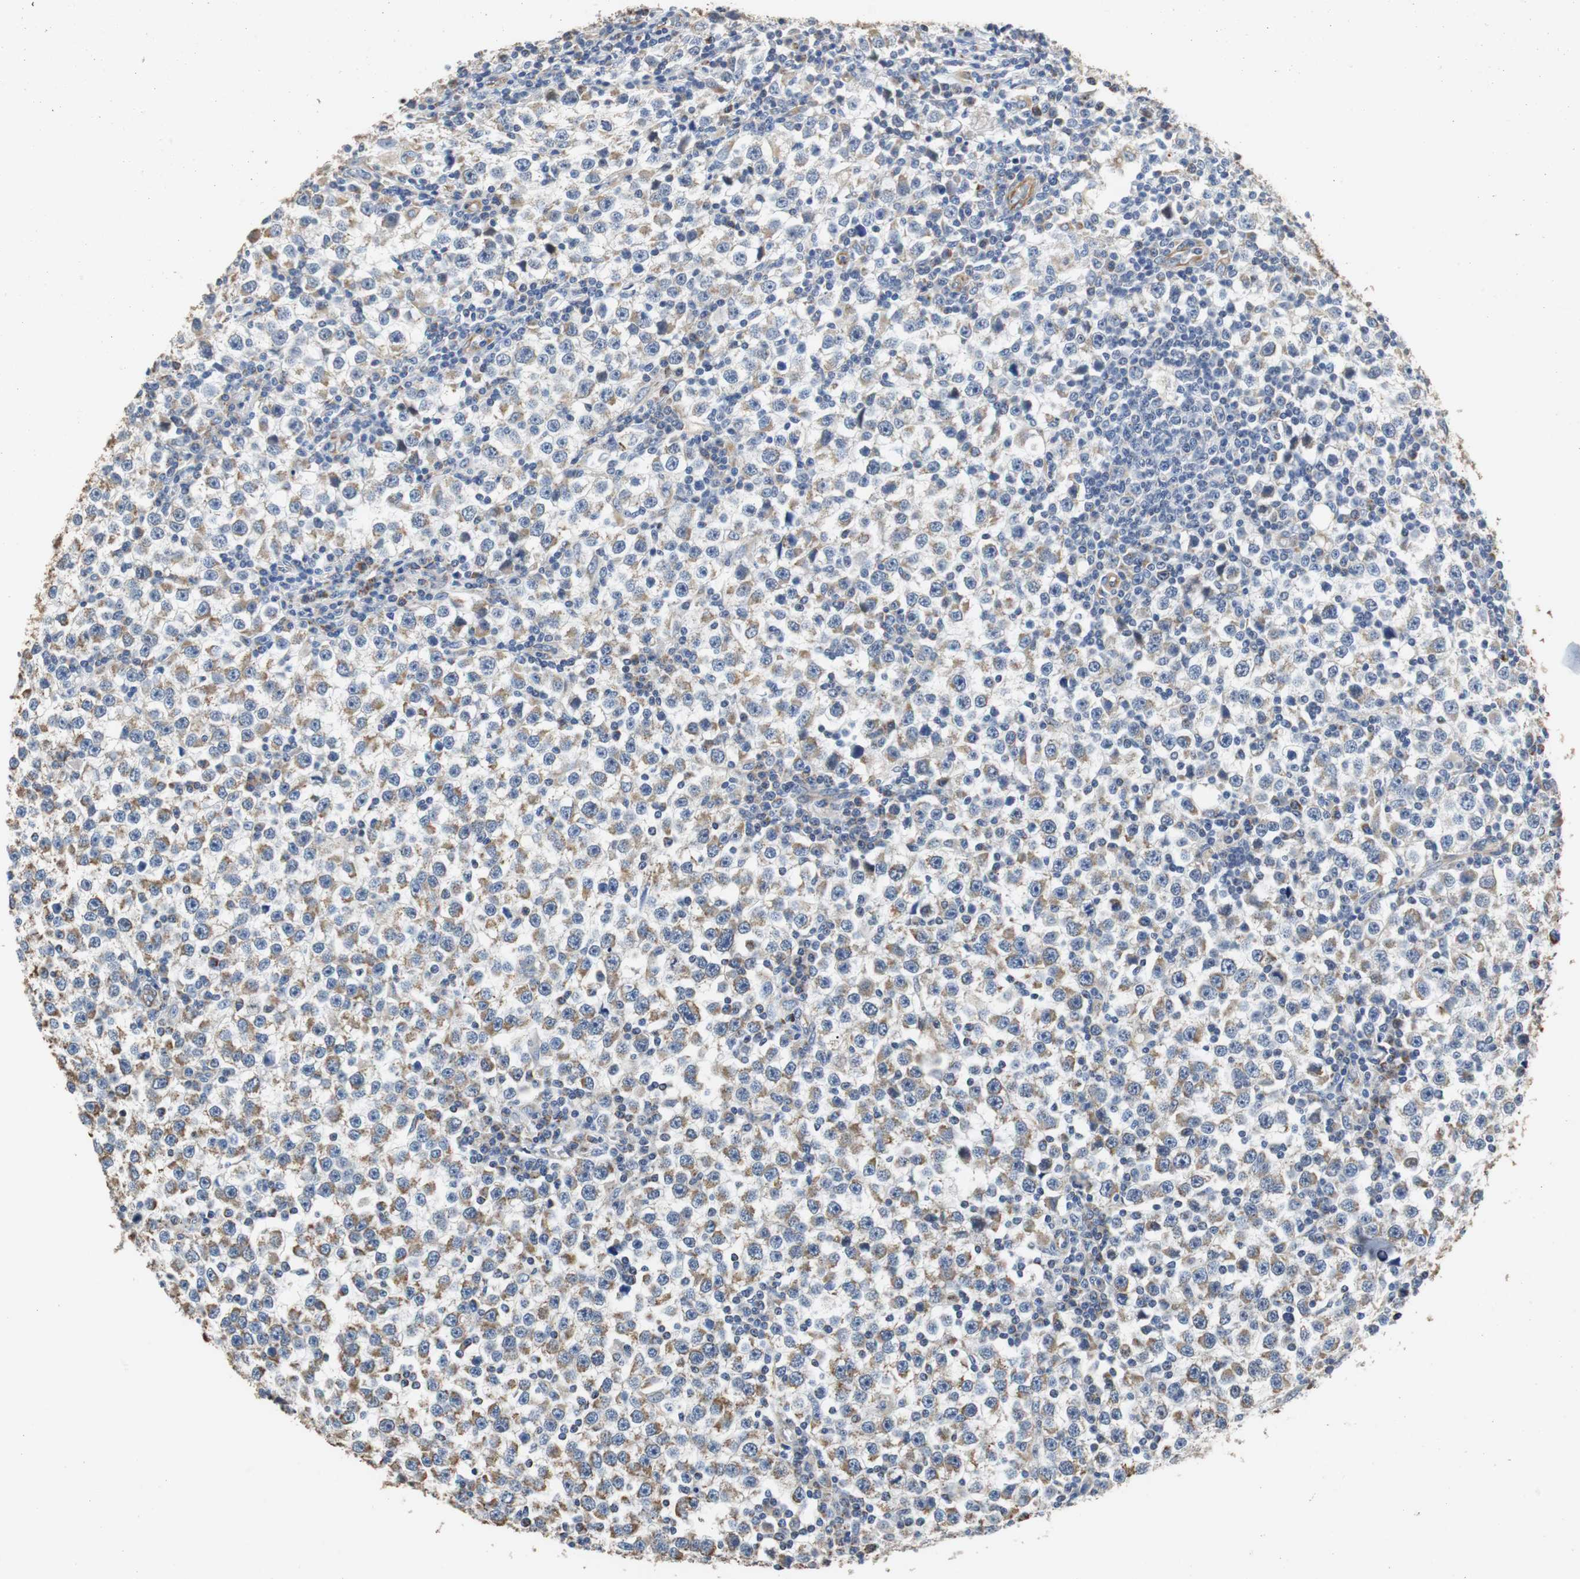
{"staining": {"intensity": "weak", "quantity": ">75%", "location": "cytoplasmic/membranous"}, "tissue": "testis cancer", "cell_type": "Tumor cells", "image_type": "cancer", "snomed": [{"axis": "morphology", "description": "Seminoma, NOS"}, {"axis": "topography", "description": "Testis"}], "caption": "An IHC image of neoplastic tissue is shown. Protein staining in brown shows weak cytoplasmic/membranous positivity in testis cancer within tumor cells.", "gene": "PCK1", "patient": {"sex": "male", "age": 65}}